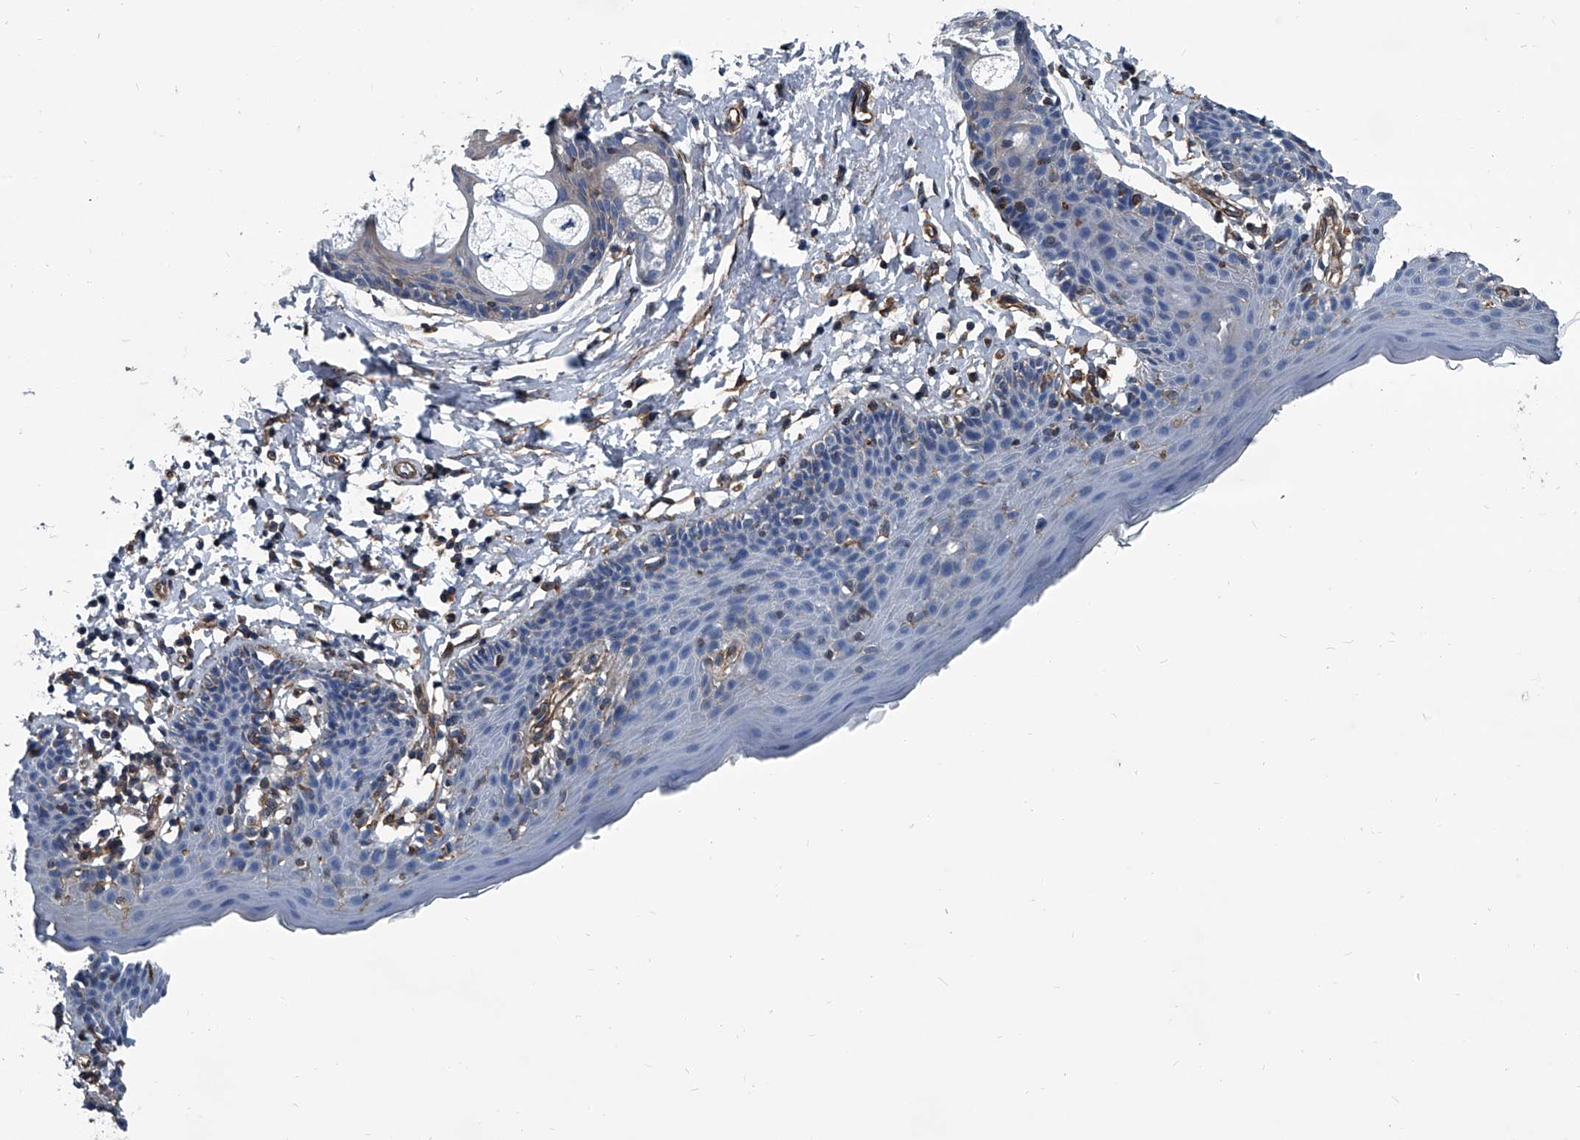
{"staining": {"intensity": "moderate", "quantity": "<25%", "location": "cytoplasmic/membranous"}, "tissue": "skin", "cell_type": "Epidermal cells", "image_type": "normal", "snomed": [{"axis": "morphology", "description": "Normal tissue, NOS"}, {"axis": "topography", "description": "Vulva"}], "caption": "A high-resolution image shows immunohistochemistry staining of benign skin, which exhibits moderate cytoplasmic/membranous positivity in approximately <25% of epidermal cells.", "gene": "PLEC", "patient": {"sex": "female", "age": 66}}